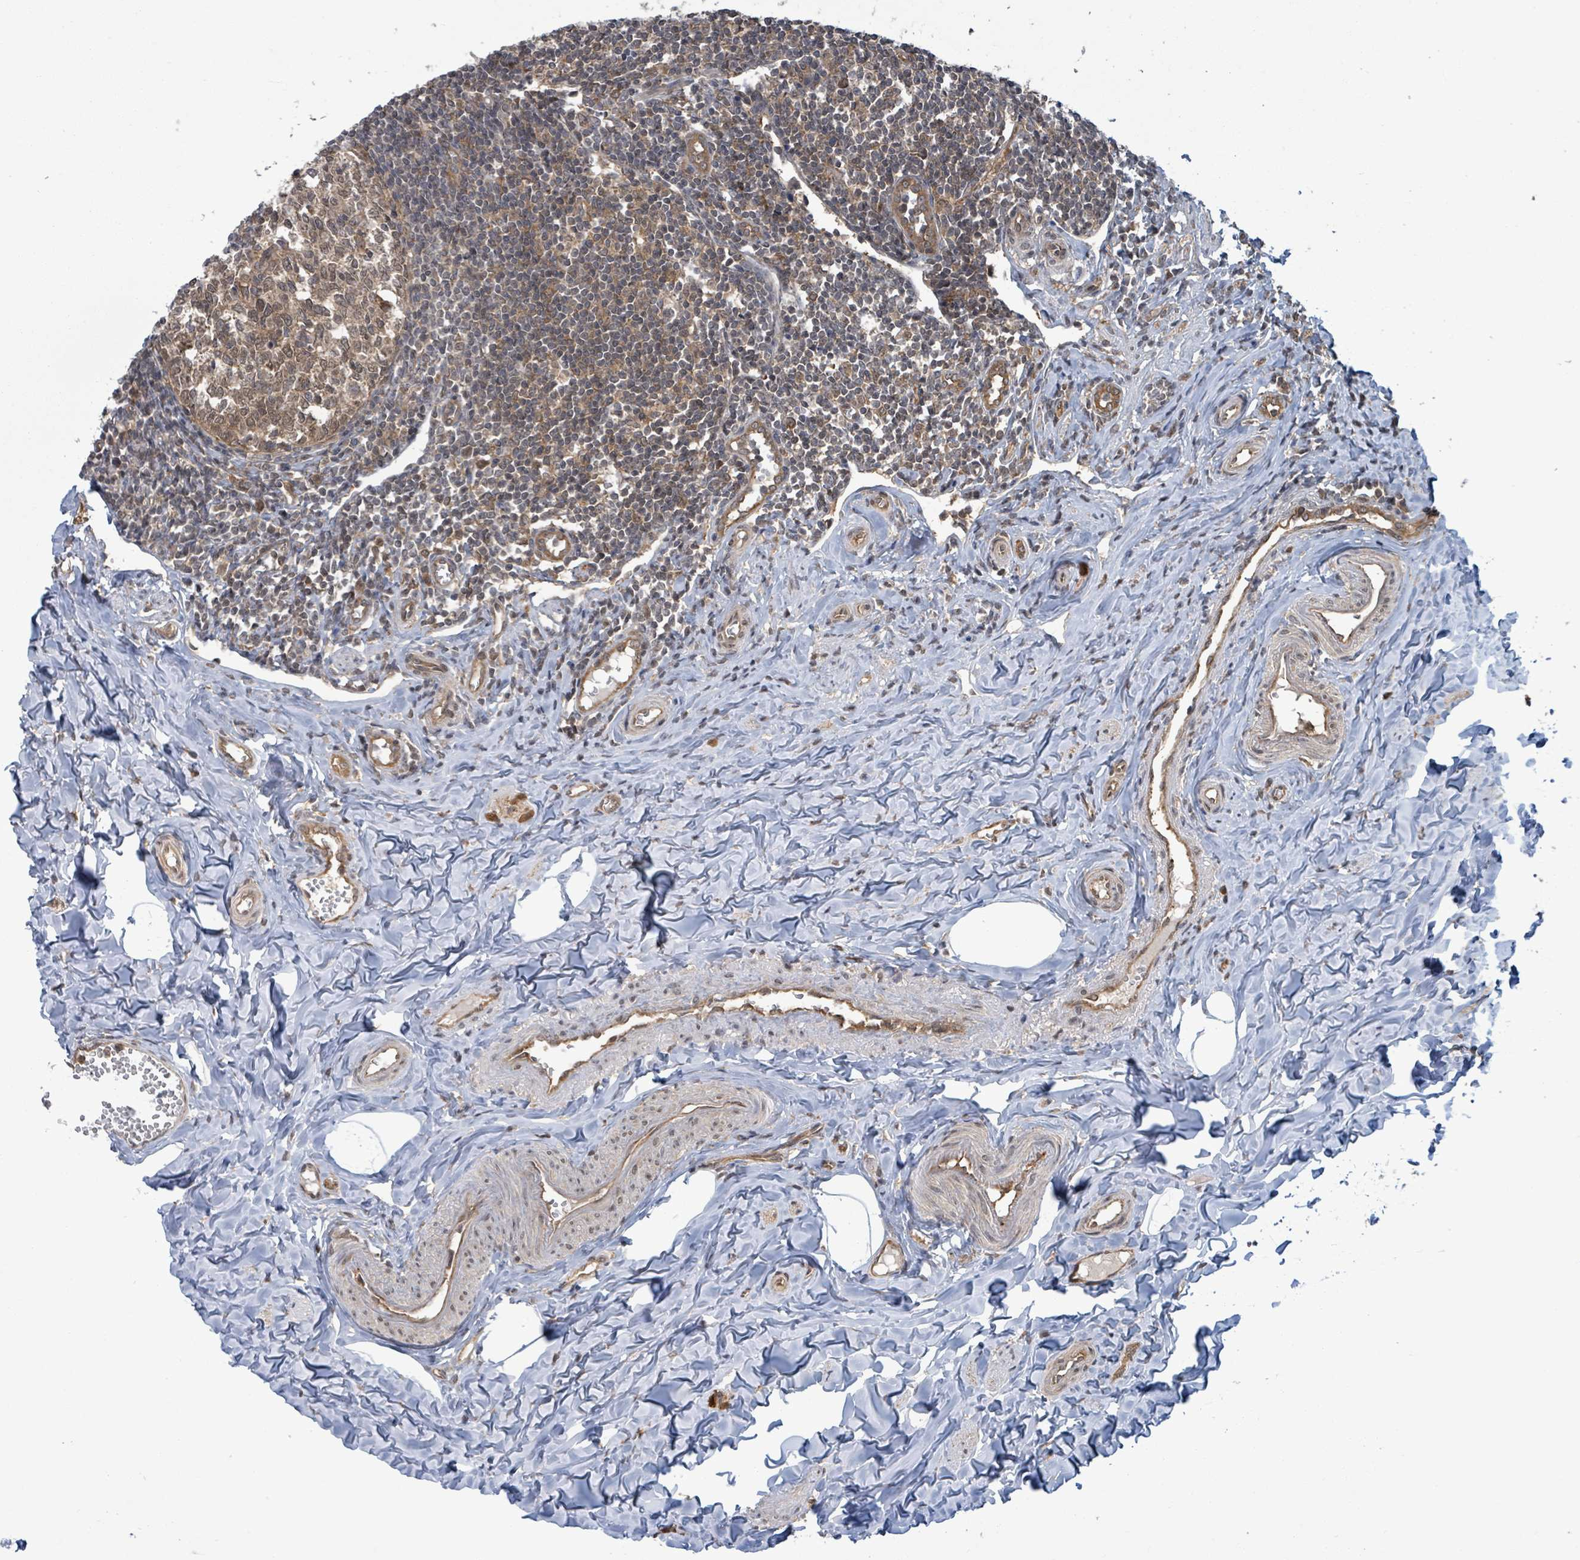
{"staining": {"intensity": "moderate", "quantity": ">75%", "location": "cytoplasmic/membranous"}, "tissue": "appendix", "cell_type": "Glandular cells", "image_type": "normal", "snomed": [{"axis": "morphology", "description": "Normal tissue, NOS"}, {"axis": "topography", "description": "Appendix"}], "caption": "A brown stain shows moderate cytoplasmic/membranous staining of a protein in glandular cells of benign appendix. (Stains: DAB in brown, nuclei in blue, Microscopy: brightfield microscopy at high magnification).", "gene": "ENSG00000256500", "patient": {"sex": "male", "age": 78}}